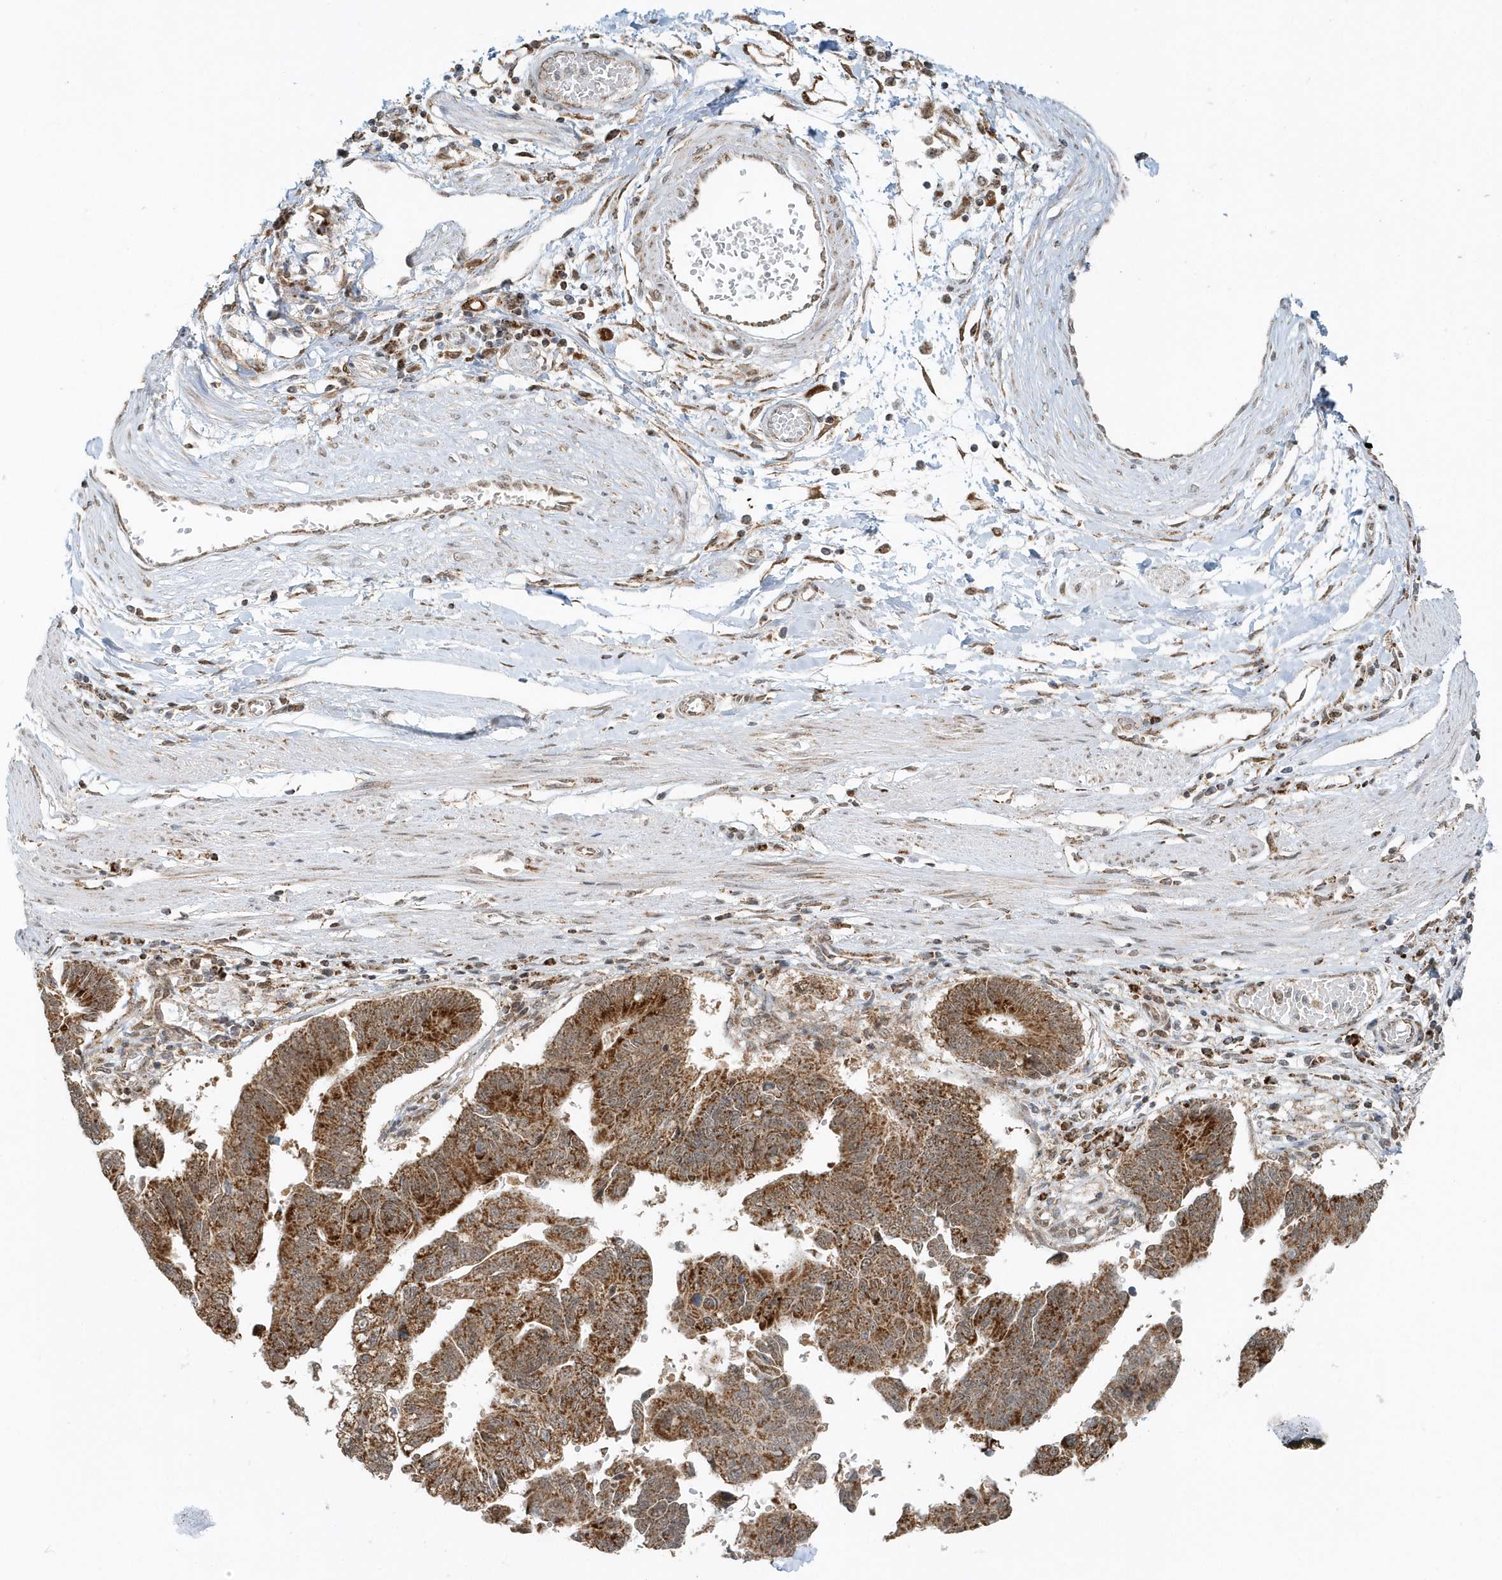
{"staining": {"intensity": "strong", "quantity": ">75%", "location": "cytoplasmic/membranous"}, "tissue": "stomach cancer", "cell_type": "Tumor cells", "image_type": "cancer", "snomed": [{"axis": "morphology", "description": "Adenocarcinoma, NOS"}, {"axis": "topography", "description": "Stomach"}], "caption": "Protein staining reveals strong cytoplasmic/membranous expression in about >75% of tumor cells in stomach cancer (adenocarcinoma).", "gene": "PSMD6", "patient": {"sex": "male", "age": 59}}